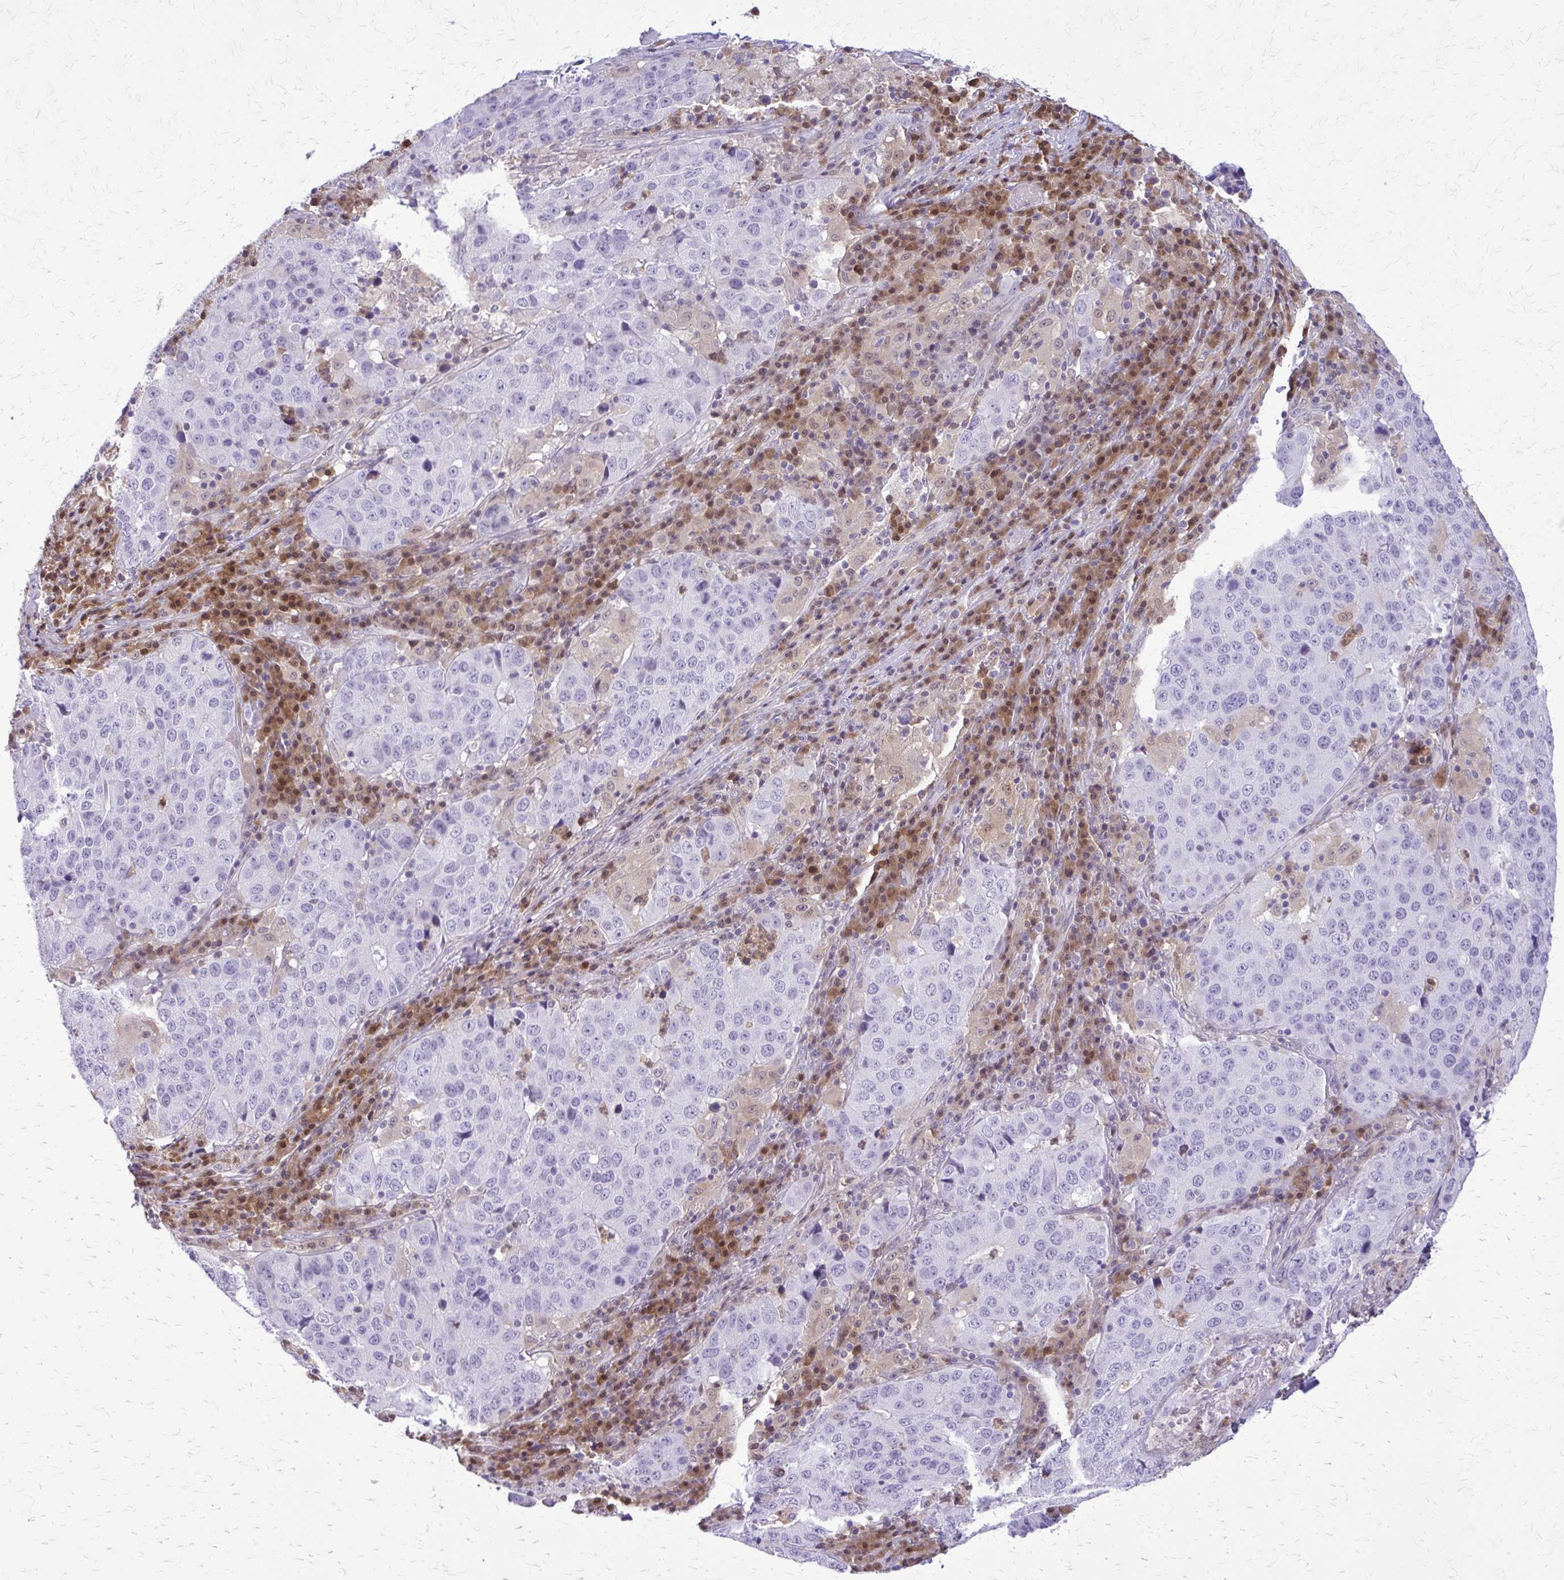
{"staining": {"intensity": "negative", "quantity": "none", "location": "none"}, "tissue": "stomach cancer", "cell_type": "Tumor cells", "image_type": "cancer", "snomed": [{"axis": "morphology", "description": "Adenocarcinoma, NOS"}, {"axis": "topography", "description": "Stomach"}], "caption": "Tumor cells show no significant protein staining in stomach cancer.", "gene": "GLRX", "patient": {"sex": "male", "age": 71}}